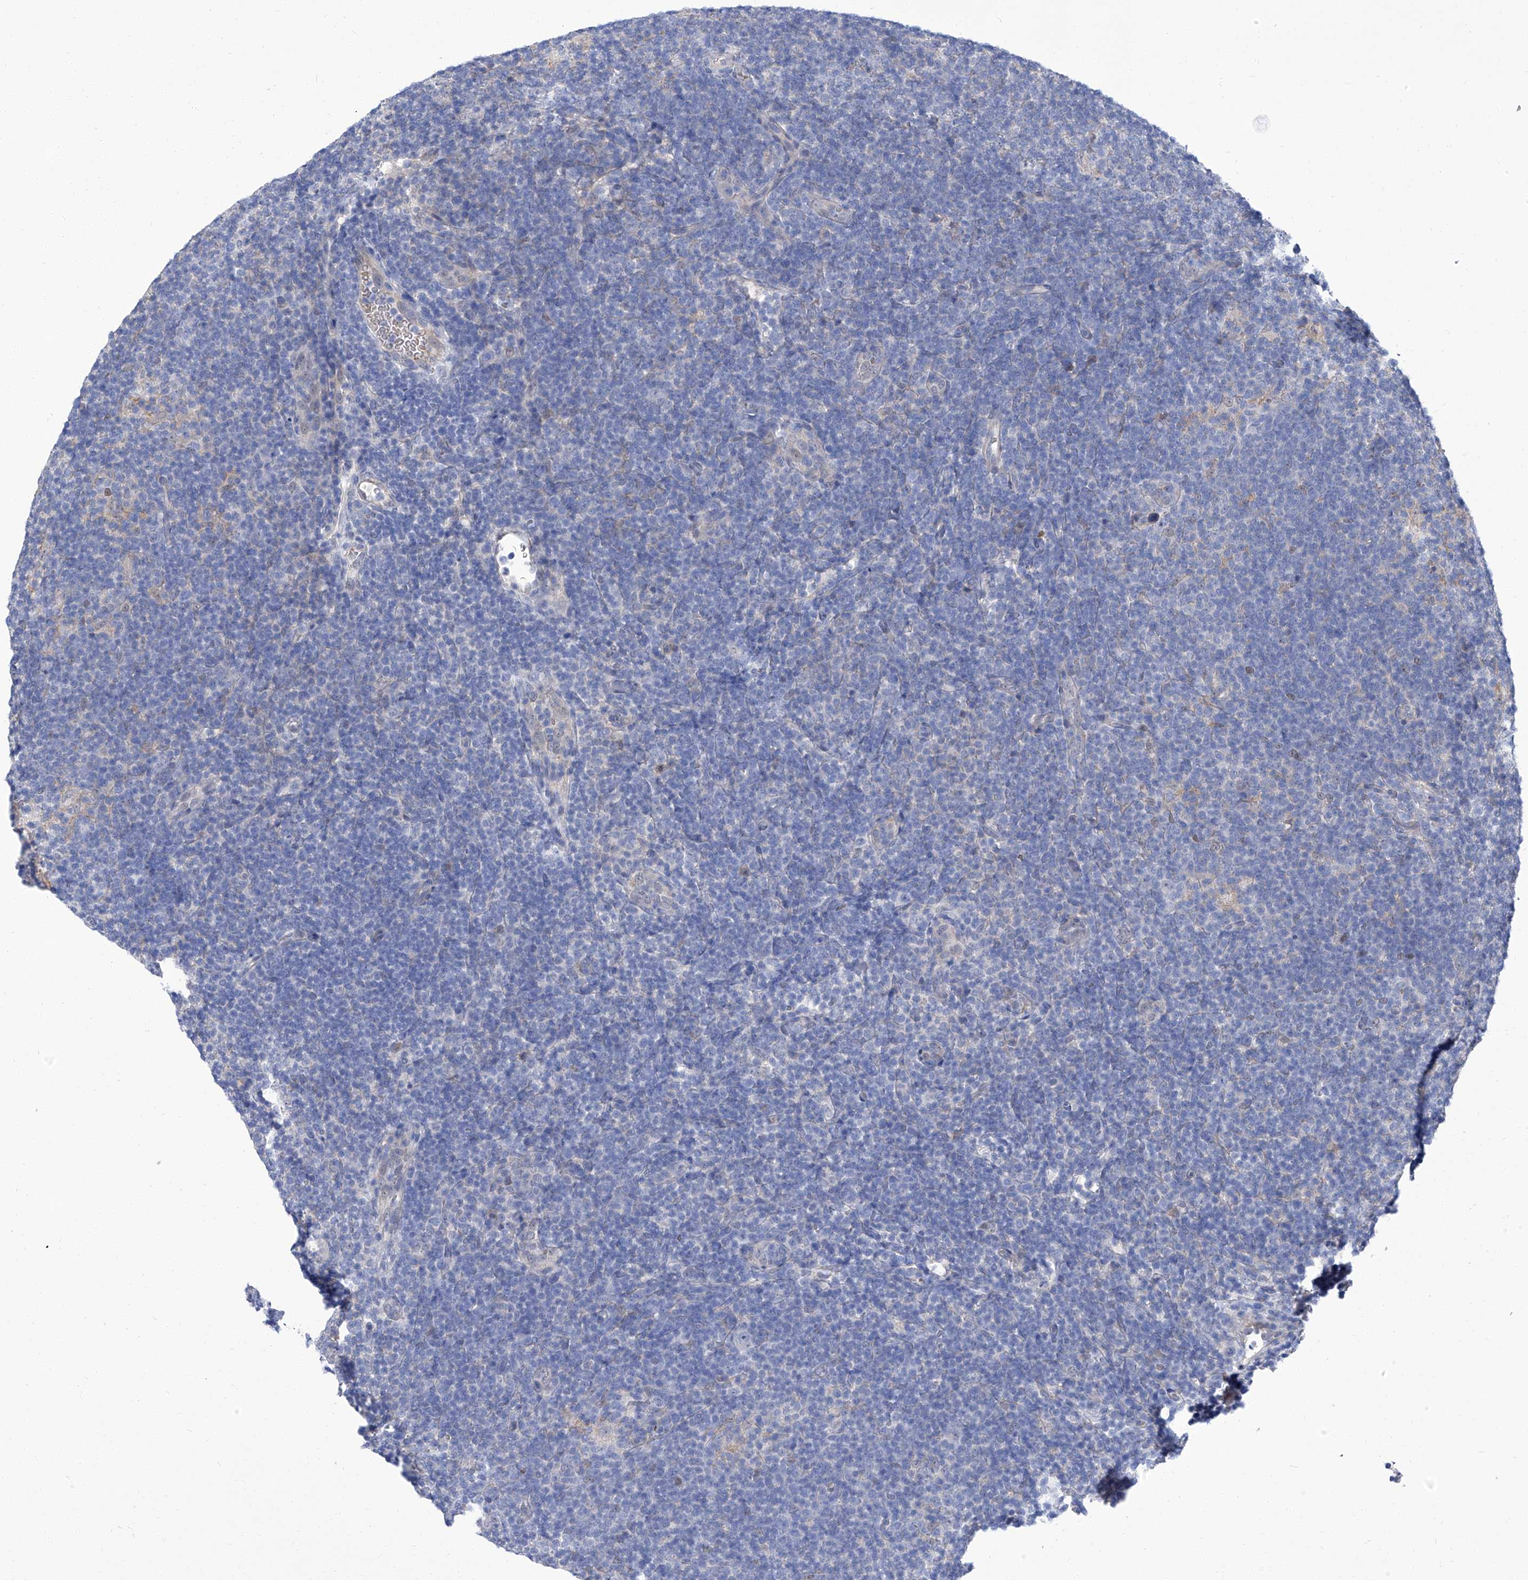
{"staining": {"intensity": "negative", "quantity": "none", "location": "none"}, "tissue": "lymphoma", "cell_type": "Tumor cells", "image_type": "cancer", "snomed": [{"axis": "morphology", "description": "Hodgkin's disease, NOS"}, {"axis": "topography", "description": "Lymph node"}], "caption": "This is an immunohistochemistry (IHC) photomicrograph of human Hodgkin's disease. There is no positivity in tumor cells.", "gene": "PARD3", "patient": {"sex": "female", "age": 57}}